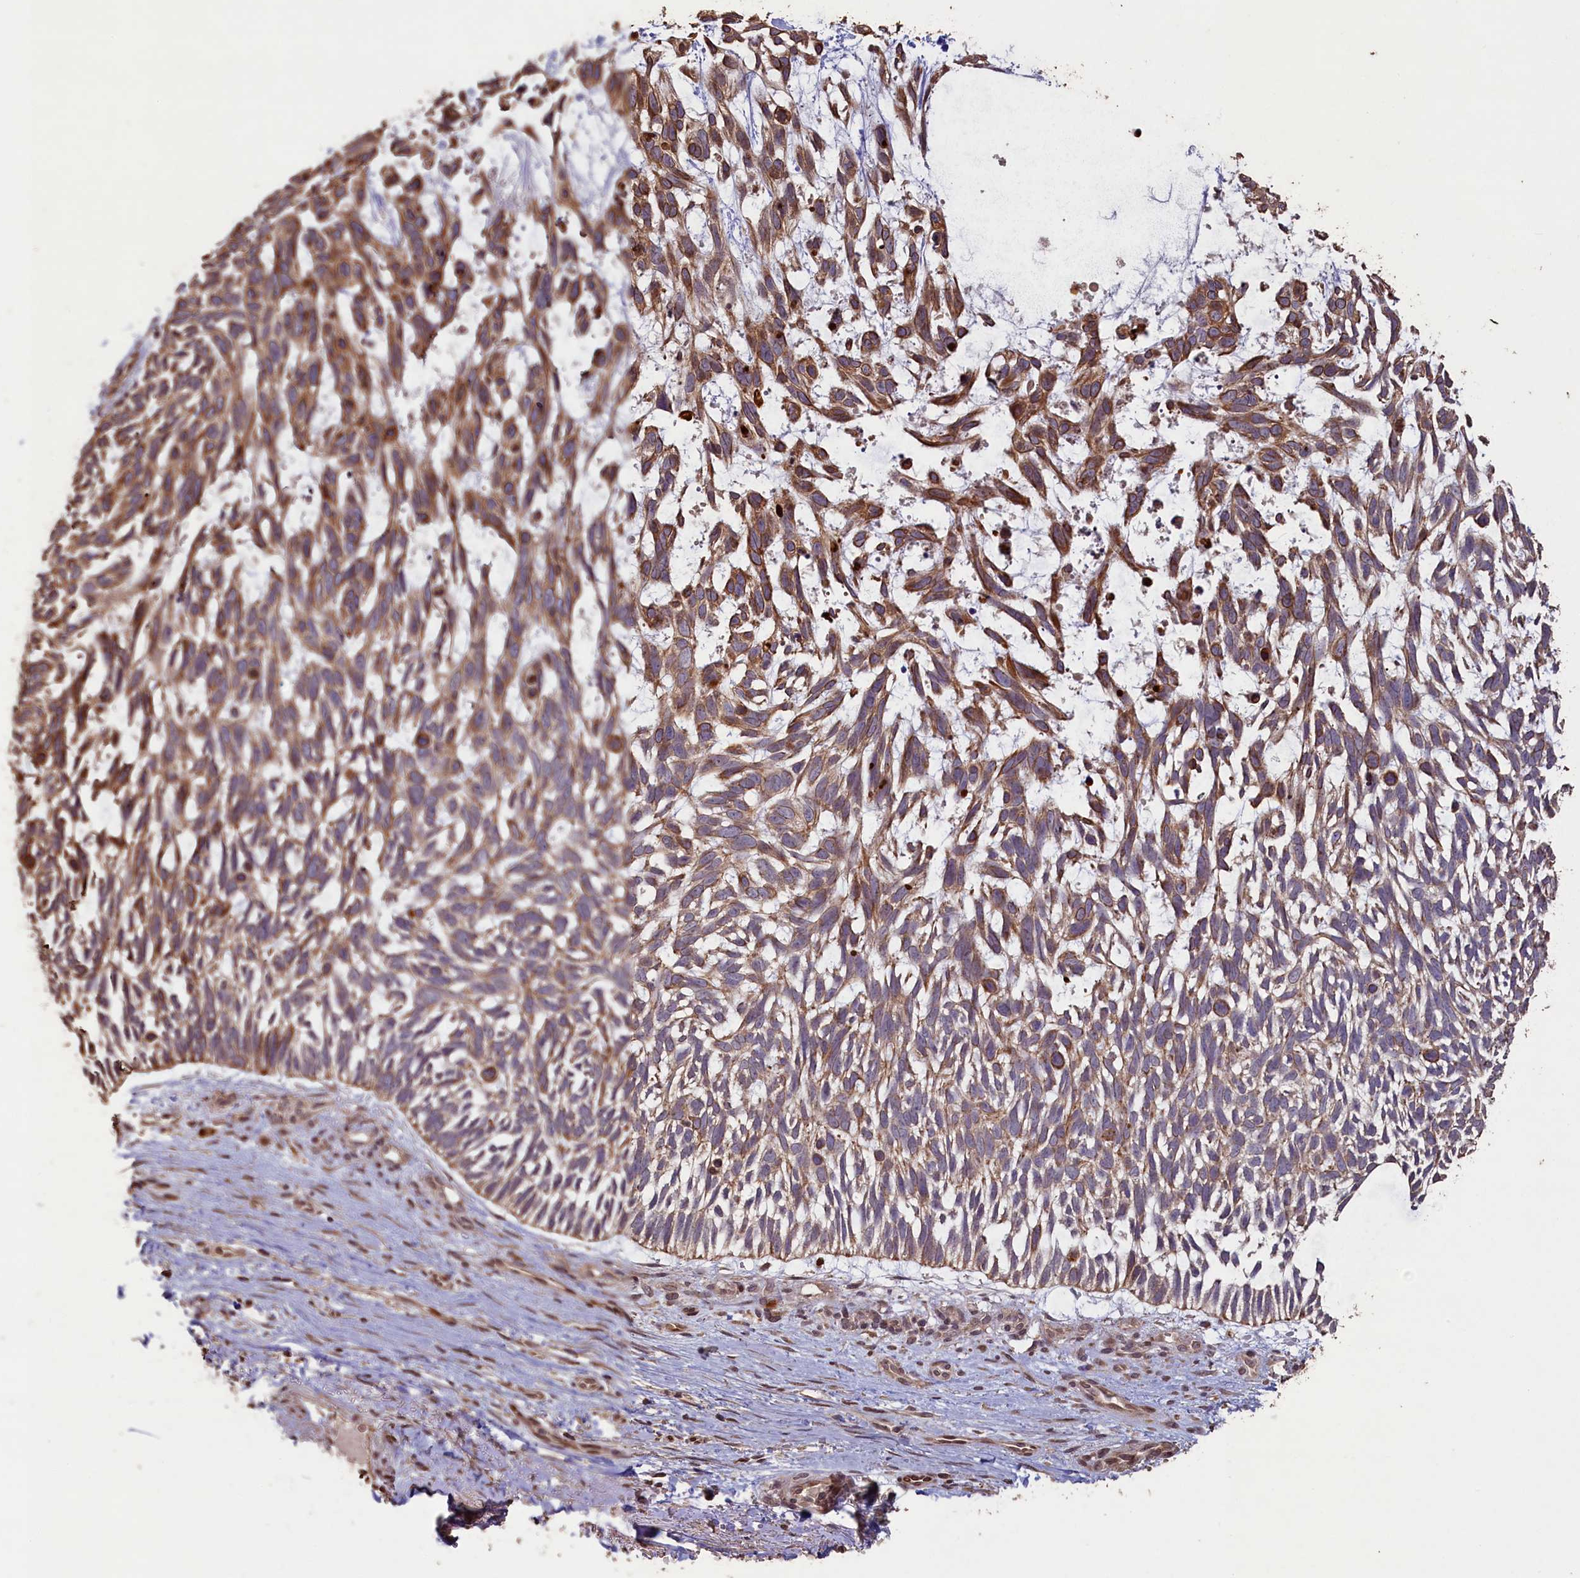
{"staining": {"intensity": "moderate", "quantity": ">75%", "location": "cytoplasmic/membranous"}, "tissue": "skin cancer", "cell_type": "Tumor cells", "image_type": "cancer", "snomed": [{"axis": "morphology", "description": "Basal cell carcinoma"}, {"axis": "topography", "description": "Skin"}], "caption": "Basal cell carcinoma (skin) stained for a protein (brown) exhibits moderate cytoplasmic/membranous positive staining in about >75% of tumor cells.", "gene": "SLC38A7", "patient": {"sex": "male", "age": 88}}